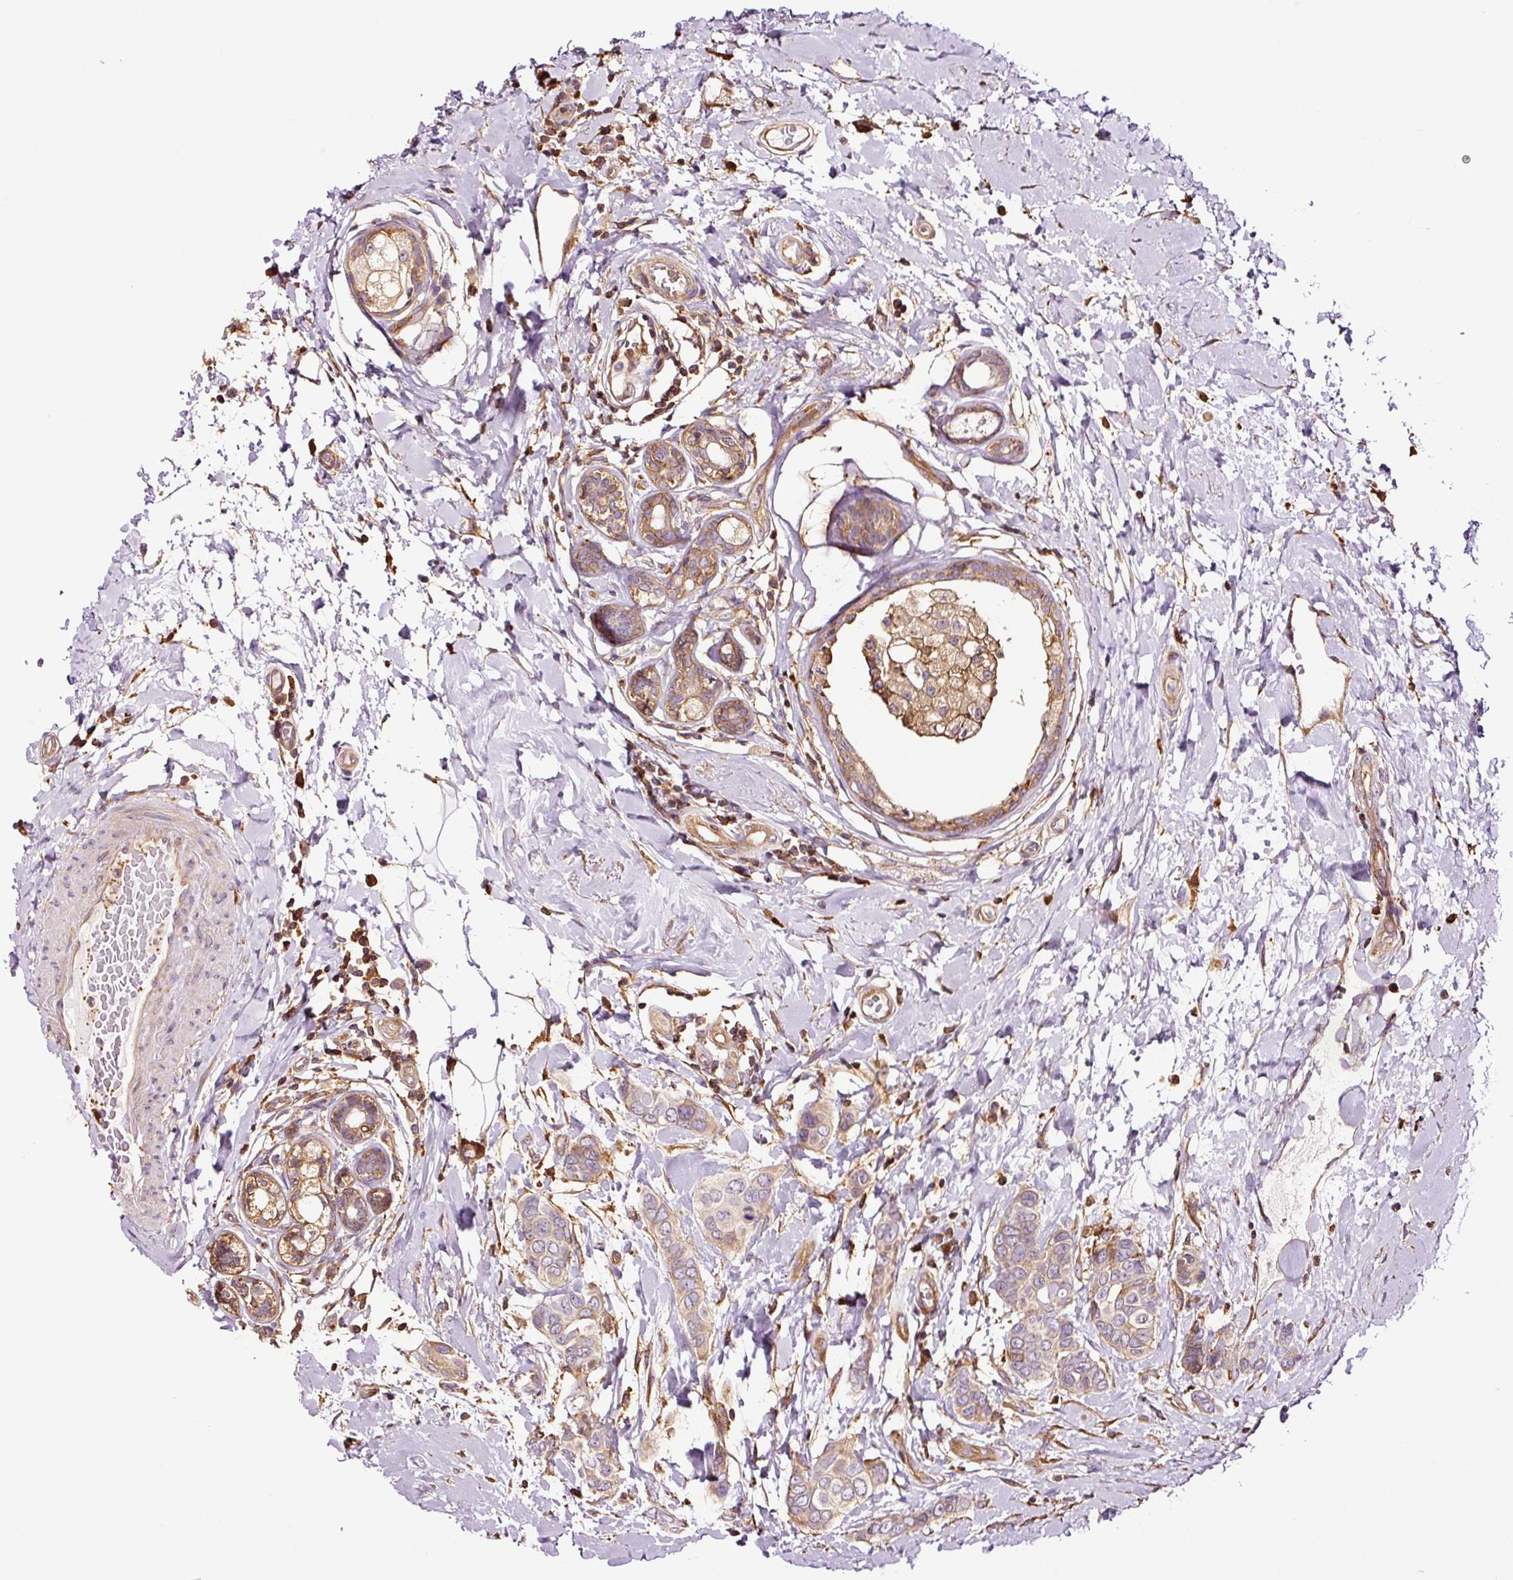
{"staining": {"intensity": "moderate", "quantity": "25%-75%", "location": "cytoplasmic/membranous"}, "tissue": "breast cancer", "cell_type": "Tumor cells", "image_type": "cancer", "snomed": [{"axis": "morphology", "description": "Lobular carcinoma"}, {"axis": "topography", "description": "Breast"}], "caption": "Breast cancer (lobular carcinoma) stained with DAB (3,3'-diaminobenzidine) immunohistochemistry exhibits medium levels of moderate cytoplasmic/membranous positivity in about 25%-75% of tumor cells.", "gene": "METAP1", "patient": {"sex": "female", "age": 51}}